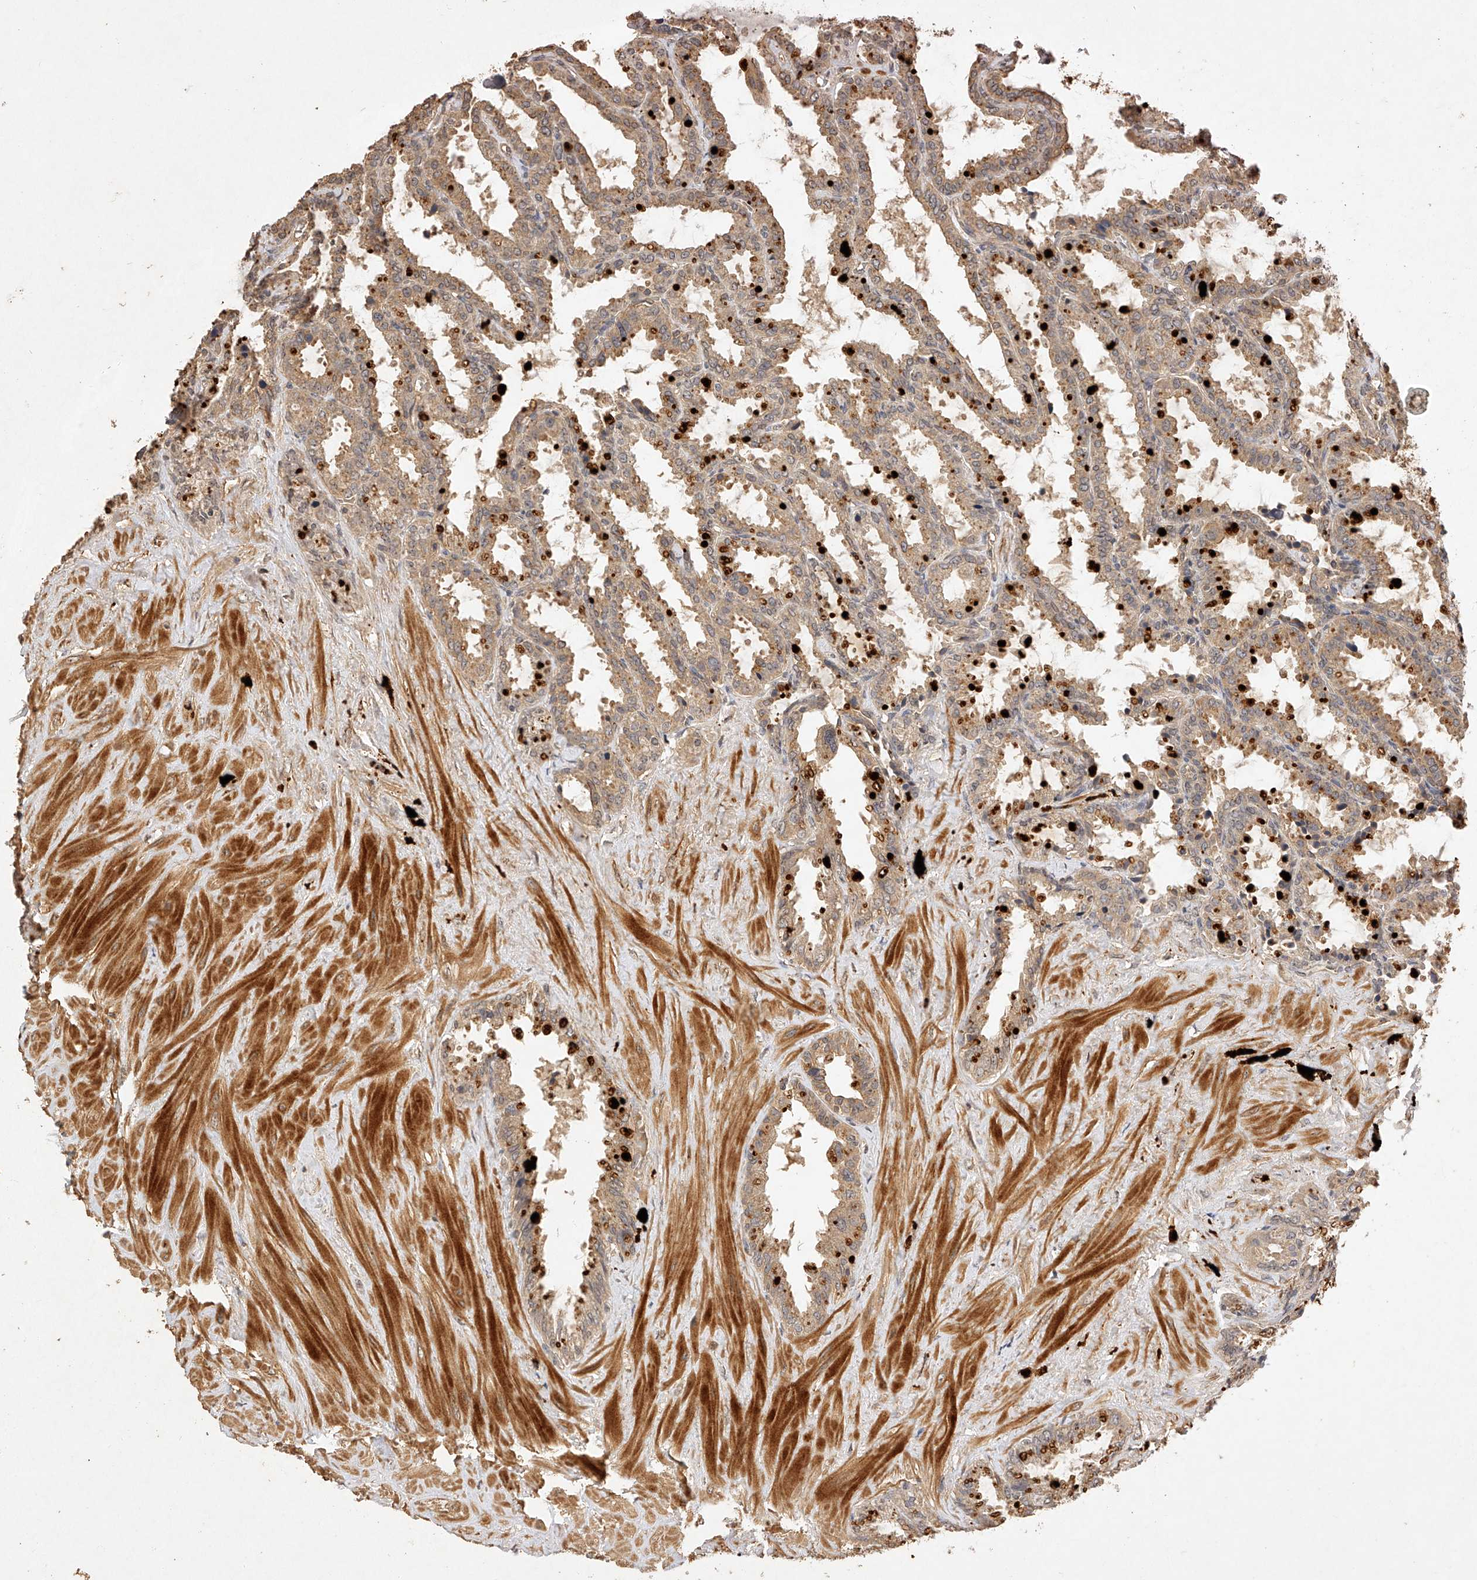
{"staining": {"intensity": "moderate", "quantity": ">75%", "location": "cytoplasmic/membranous"}, "tissue": "seminal vesicle", "cell_type": "Glandular cells", "image_type": "normal", "snomed": [{"axis": "morphology", "description": "Normal tissue, NOS"}, {"axis": "topography", "description": "Seminal veicle"}], "caption": "IHC micrograph of normal seminal vesicle stained for a protein (brown), which exhibits medium levels of moderate cytoplasmic/membranous expression in about >75% of glandular cells.", "gene": "NSMAF", "patient": {"sex": "male", "age": 46}}